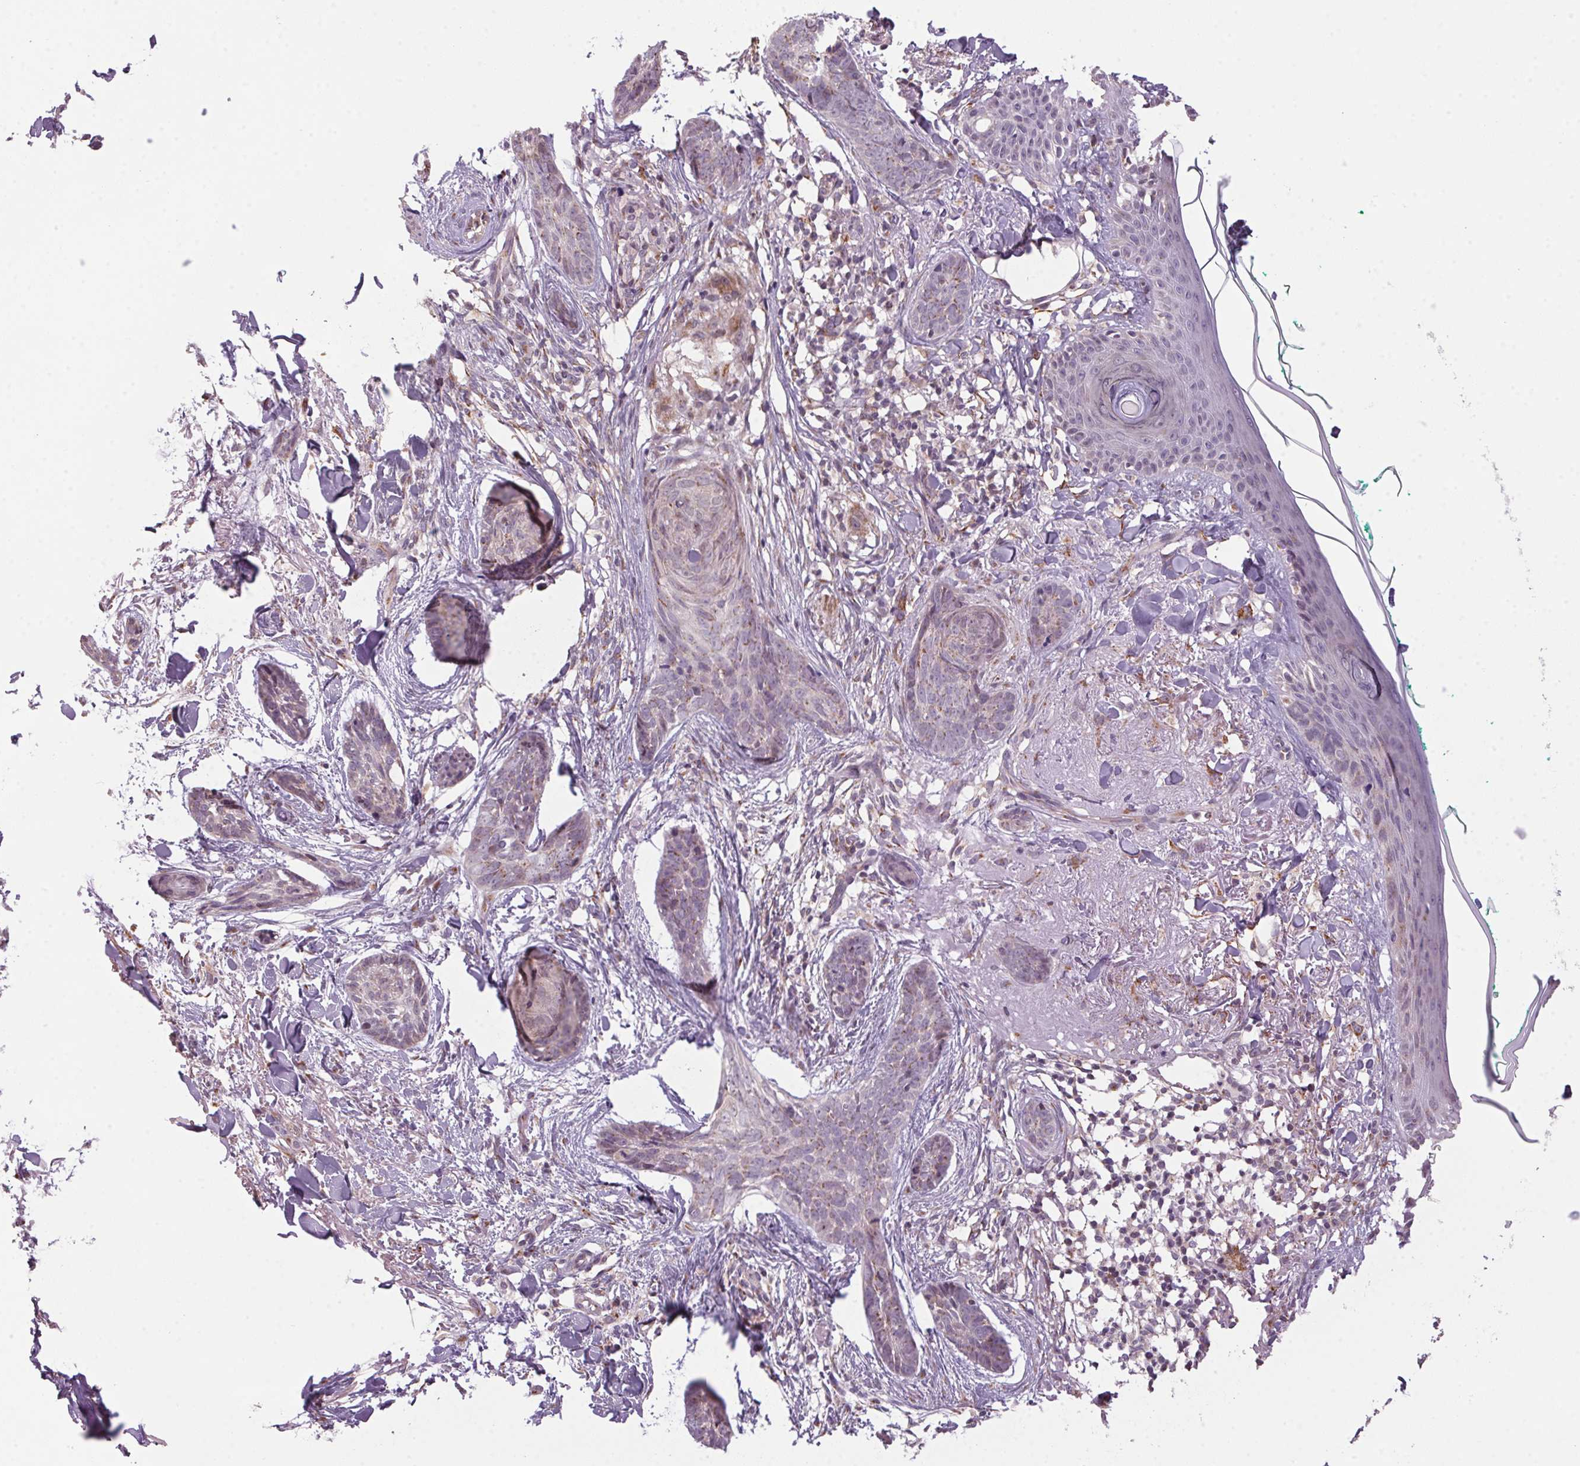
{"staining": {"intensity": "weak", "quantity": "<25%", "location": "cytoplasmic/membranous"}, "tissue": "skin cancer", "cell_type": "Tumor cells", "image_type": "cancer", "snomed": [{"axis": "morphology", "description": "Basal cell carcinoma"}, {"axis": "topography", "description": "Skin"}], "caption": "Tumor cells are negative for brown protein staining in basal cell carcinoma (skin).", "gene": "AKR1E2", "patient": {"sex": "female", "age": 78}}